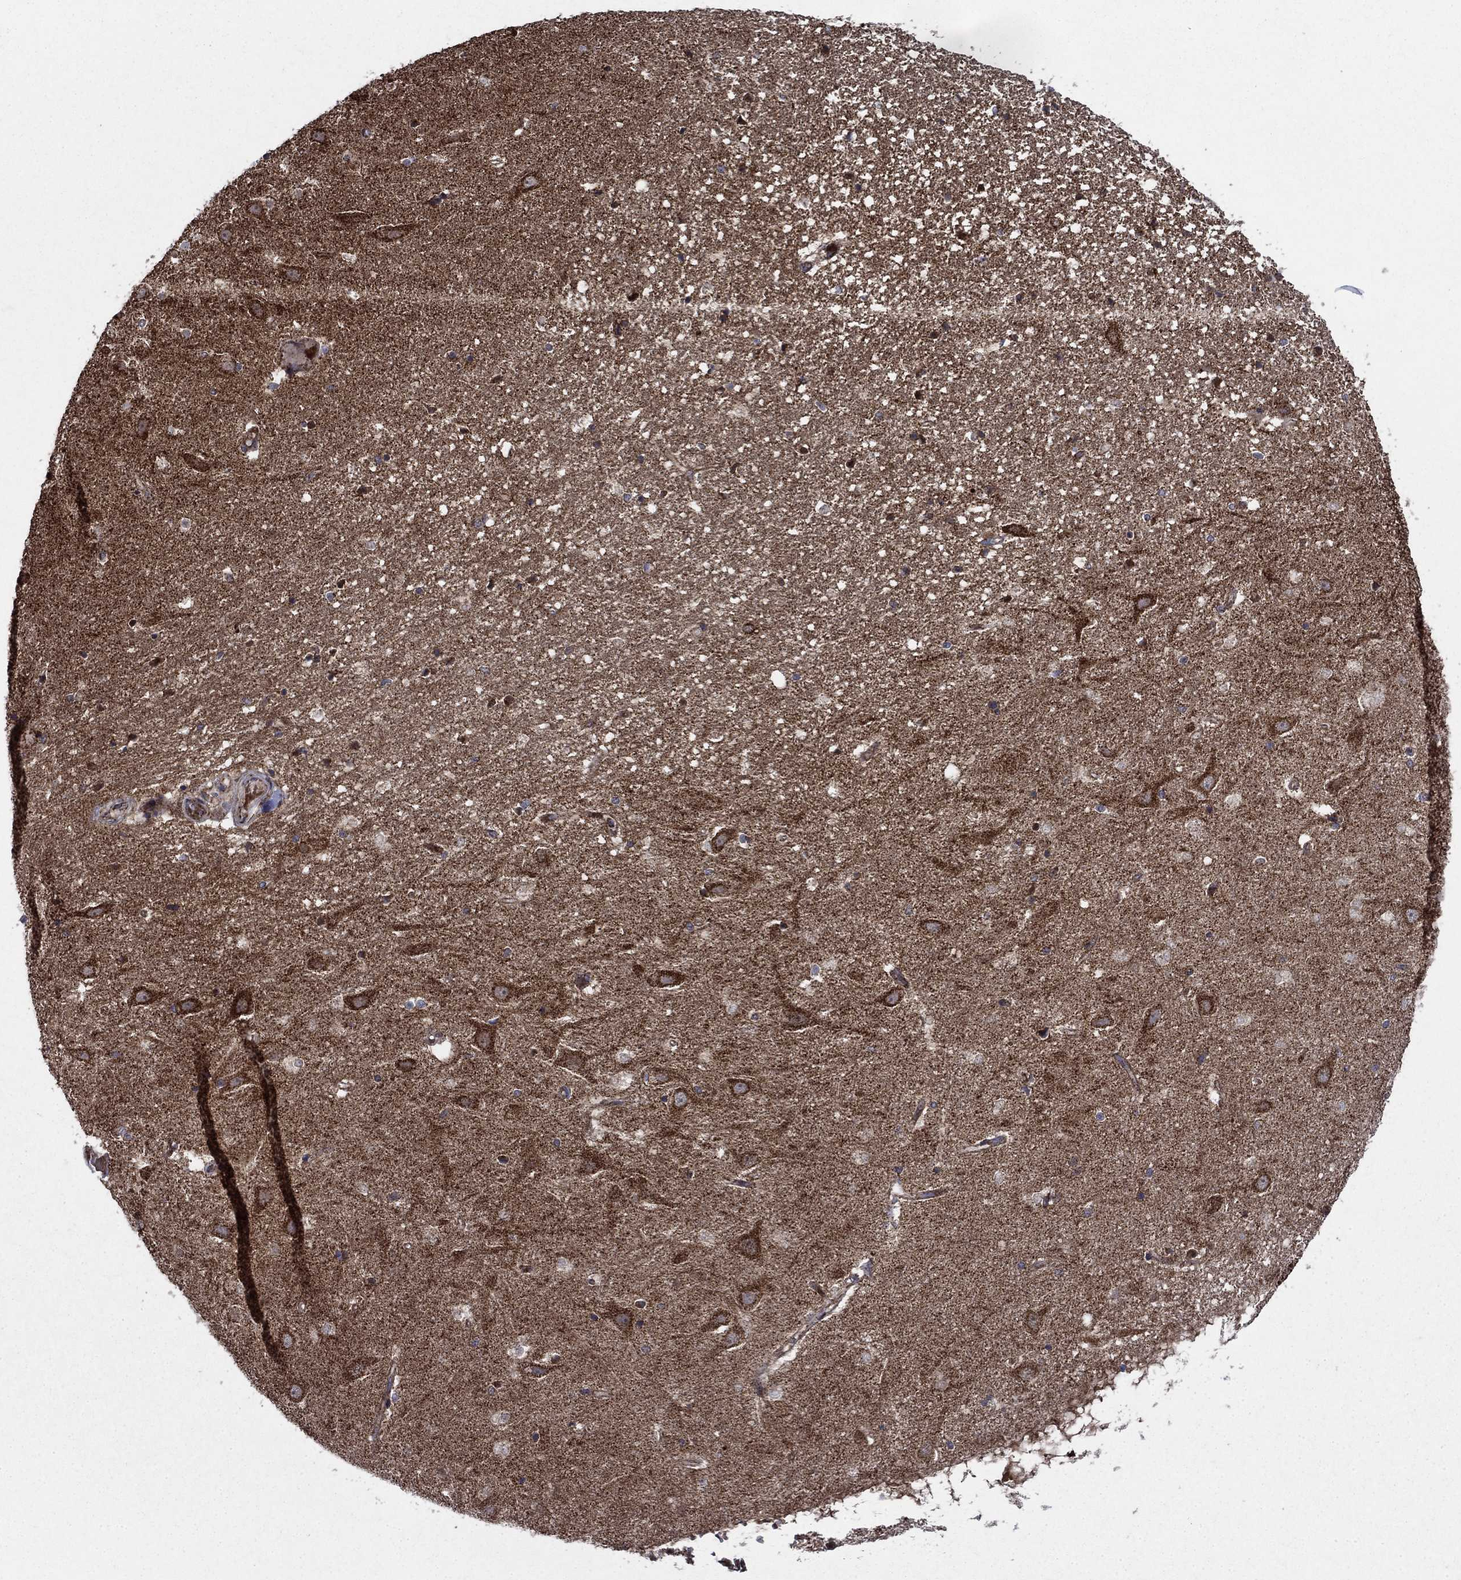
{"staining": {"intensity": "strong", "quantity": "<25%", "location": "cytoplasmic/membranous"}, "tissue": "hippocampus", "cell_type": "Glial cells", "image_type": "normal", "snomed": [{"axis": "morphology", "description": "Normal tissue, NOS"}, {"axis": "topography", "description": "Hippocampus"}], "caption": "IHC histopathology image of unremarkable human hippocampus stained for a protein (brown), which demonstrates medium levels of strong cytoplasmic/membranous expression in approximately <25% of glial cells.", "gene": "RNF19B", "patient": {"sex": "male", "age": 49}}